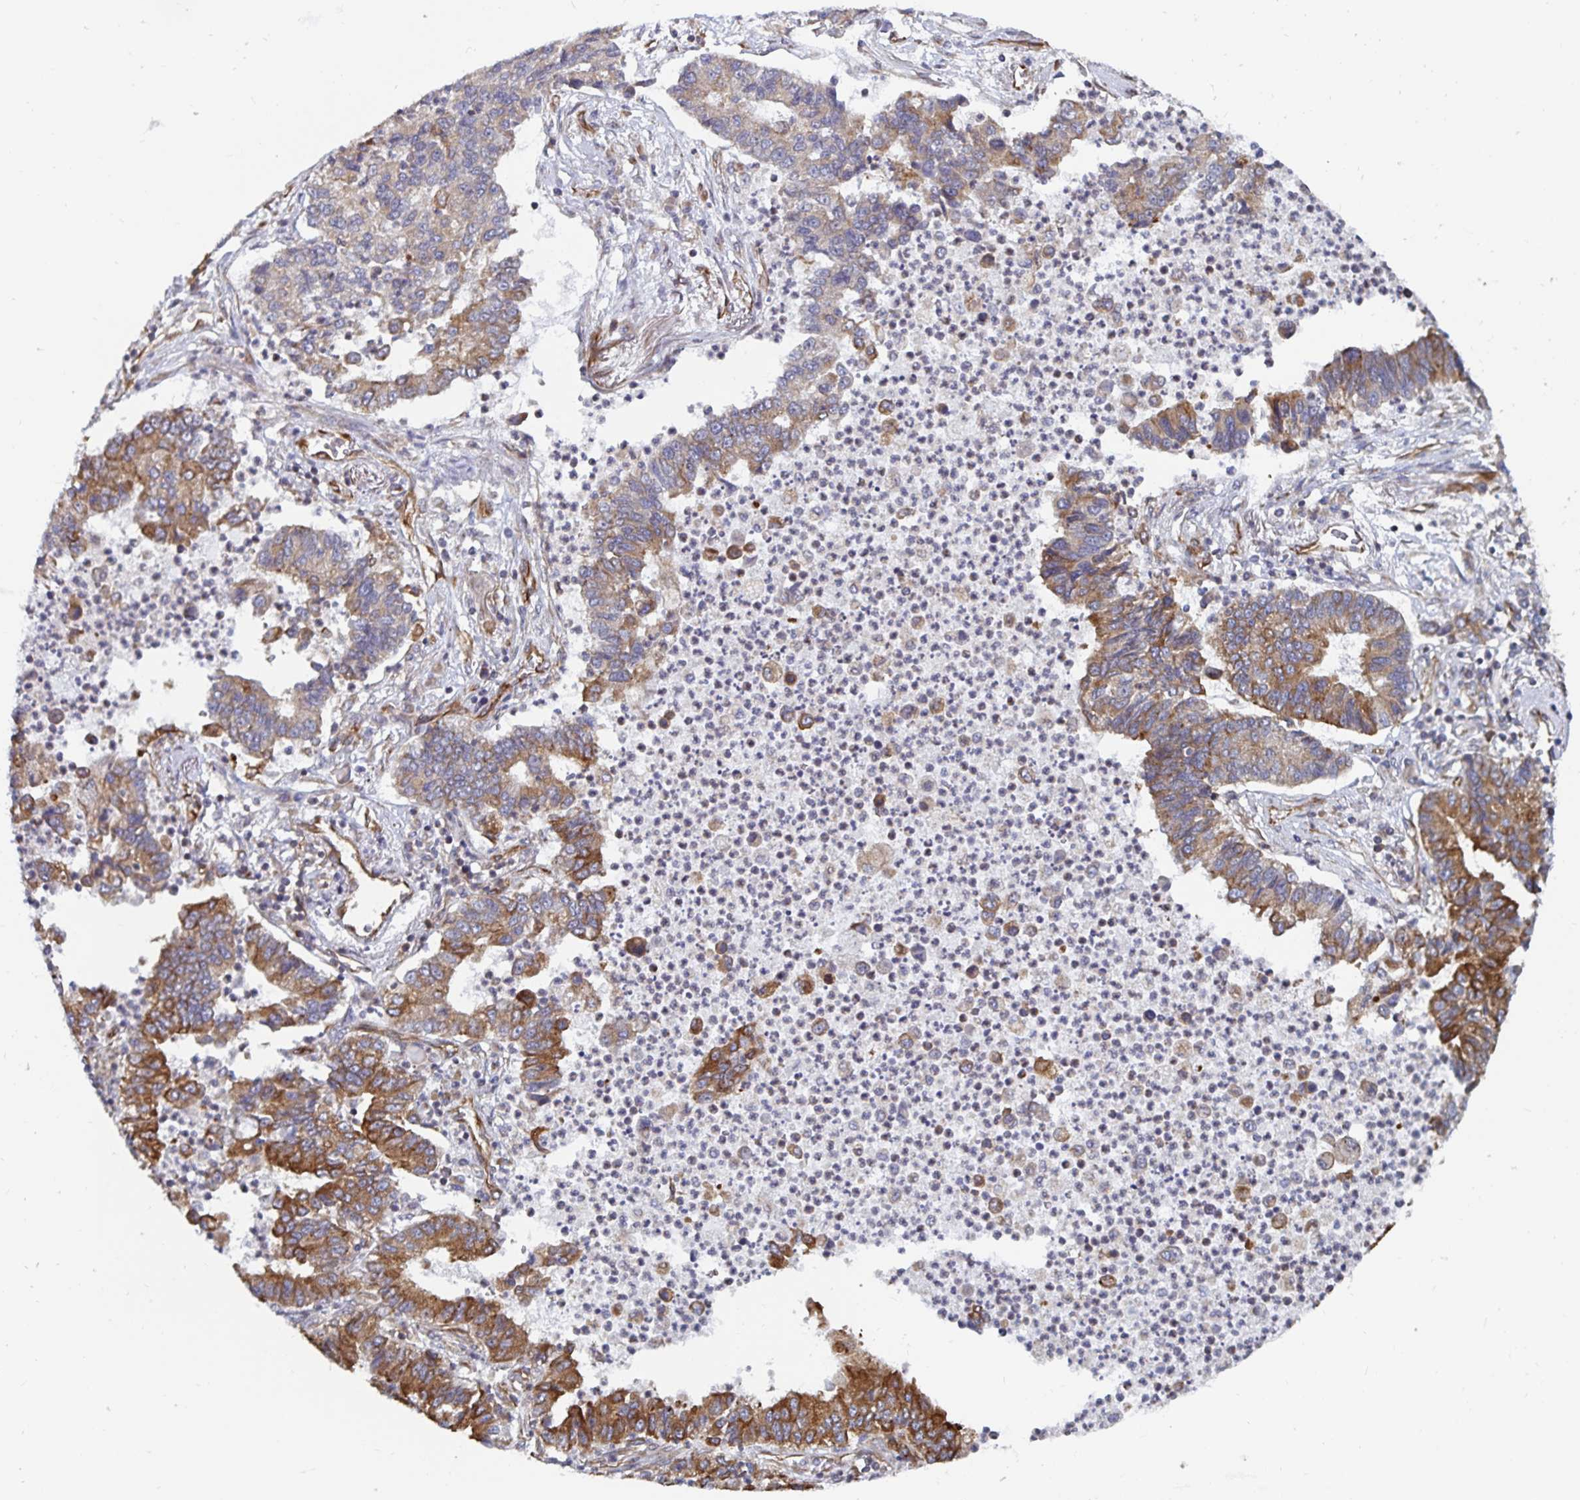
{"staining": {"intensity": "moderate", "quantity": "25%-75%", "location": "cytoplasmic/membranous"}, "tissue": "lung cancer", "cell_type": "Tumor cells", "image_type": "cancer", "snomed": [{"axis": "morphology", "description": "Adenocarcinoma, NOS"}, {"axis": "topography", "description": "Lung"}], "caption": "Tumor cells exhibit medium levels of moderate cytoplasmic/membranous expression in approximately 25%-75% of cells in human lung adenocarcinoma. (IHC, brightfield microscopy, high magnification).", "gene": "BCAP29", "patient": {"sex": "female", "age": 57}}